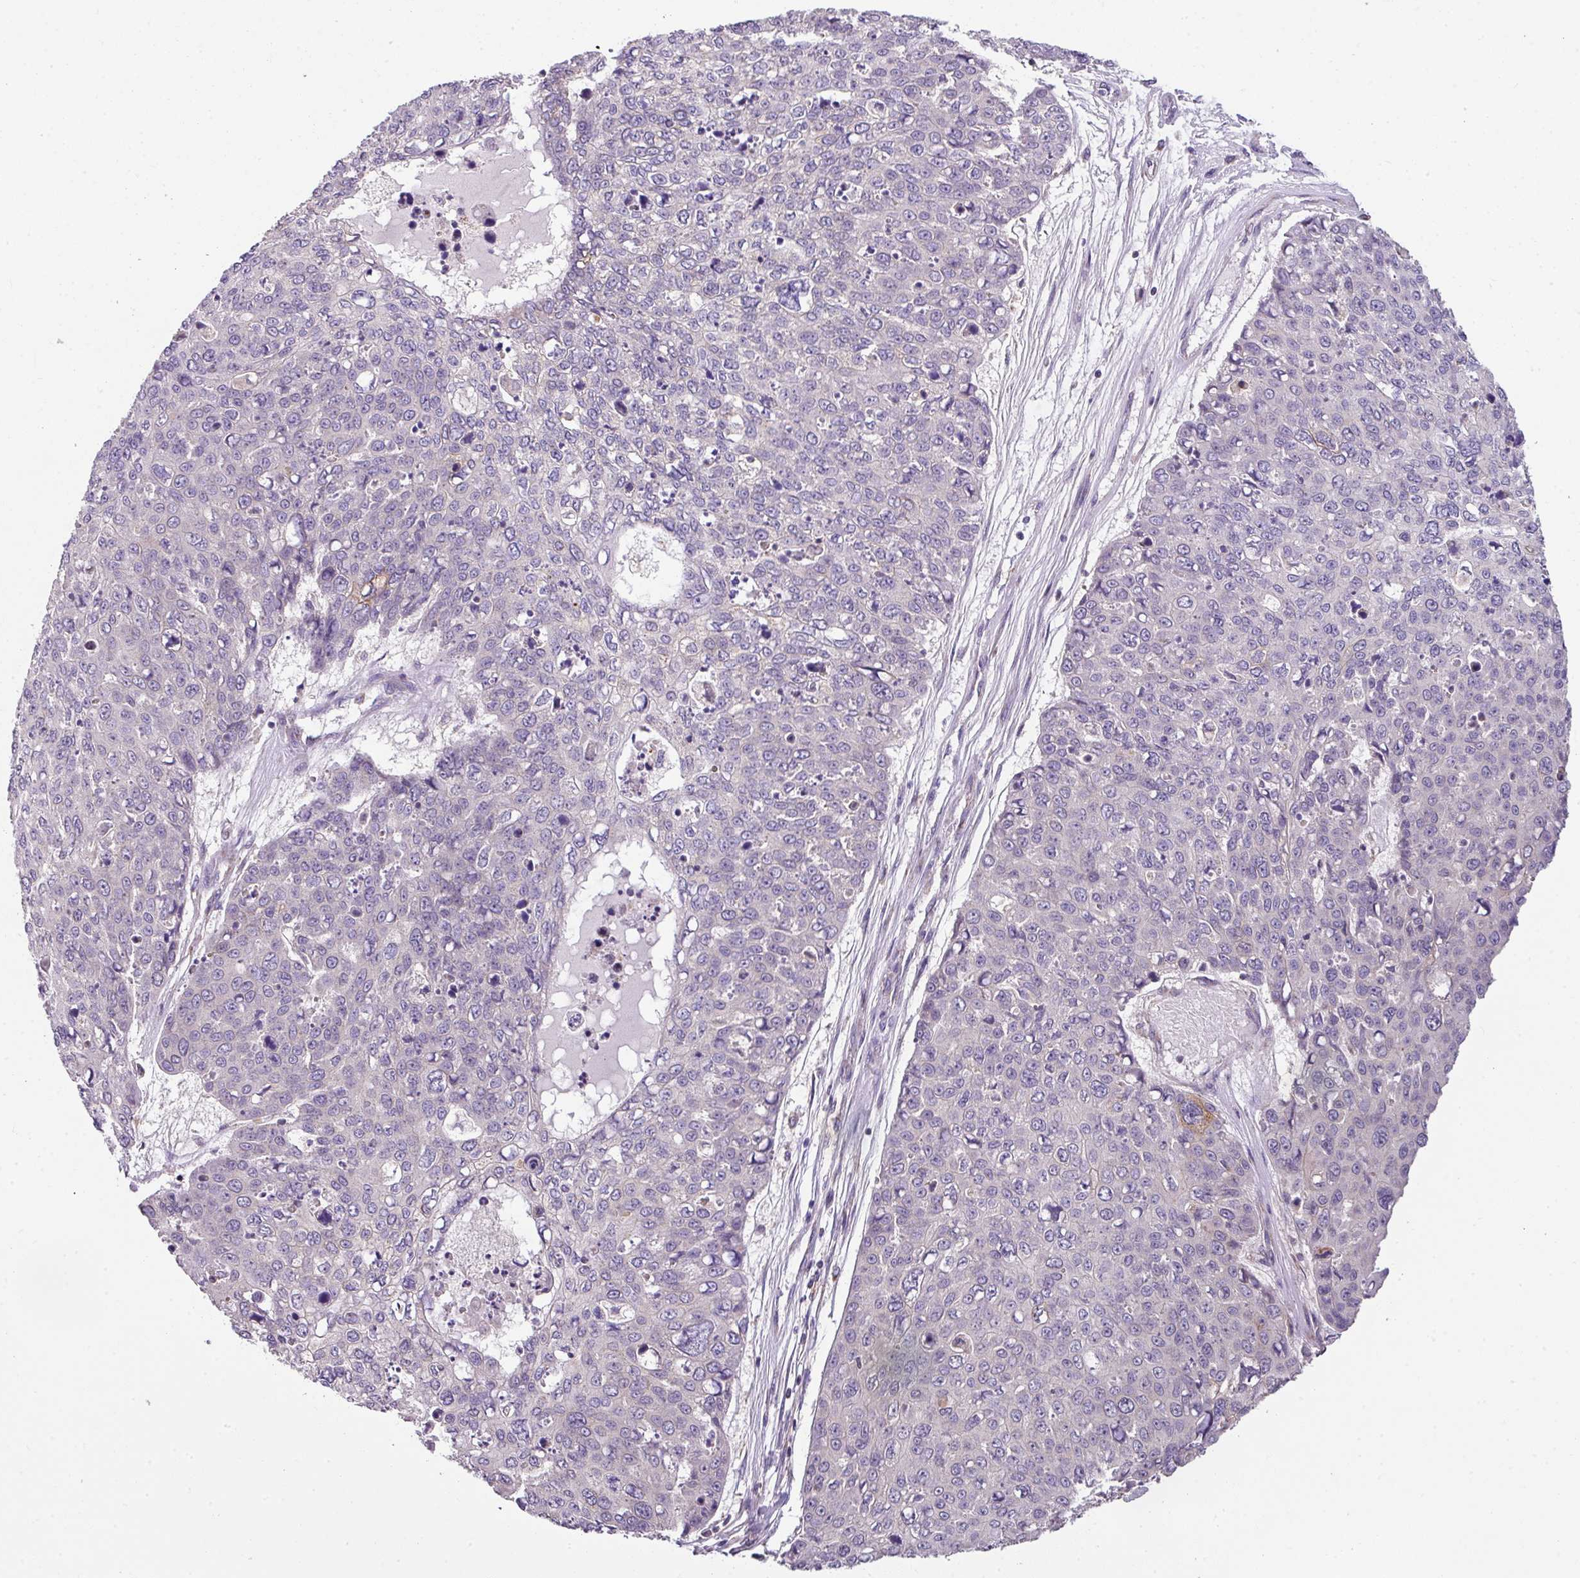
{"staining": {"intensity": "negative", "quantity": "none", "location": "none"}, "tissue": "skin cancer", "cell_type": "Tumor cells", "image_type": "cancer", "snomed": [{"axis": "morphology", "description": "Squamous cell carcinoma, NOS"}, {"axis": "topography", "description": "Skin"}], "caption": "DAB (3,3'-diaminobenzidine) immunohistochemical staining of skin cancer reveals no significant expression in tumor cells.", "gene": "PALS2", "patient": {"sex": "male", "age": 71}}